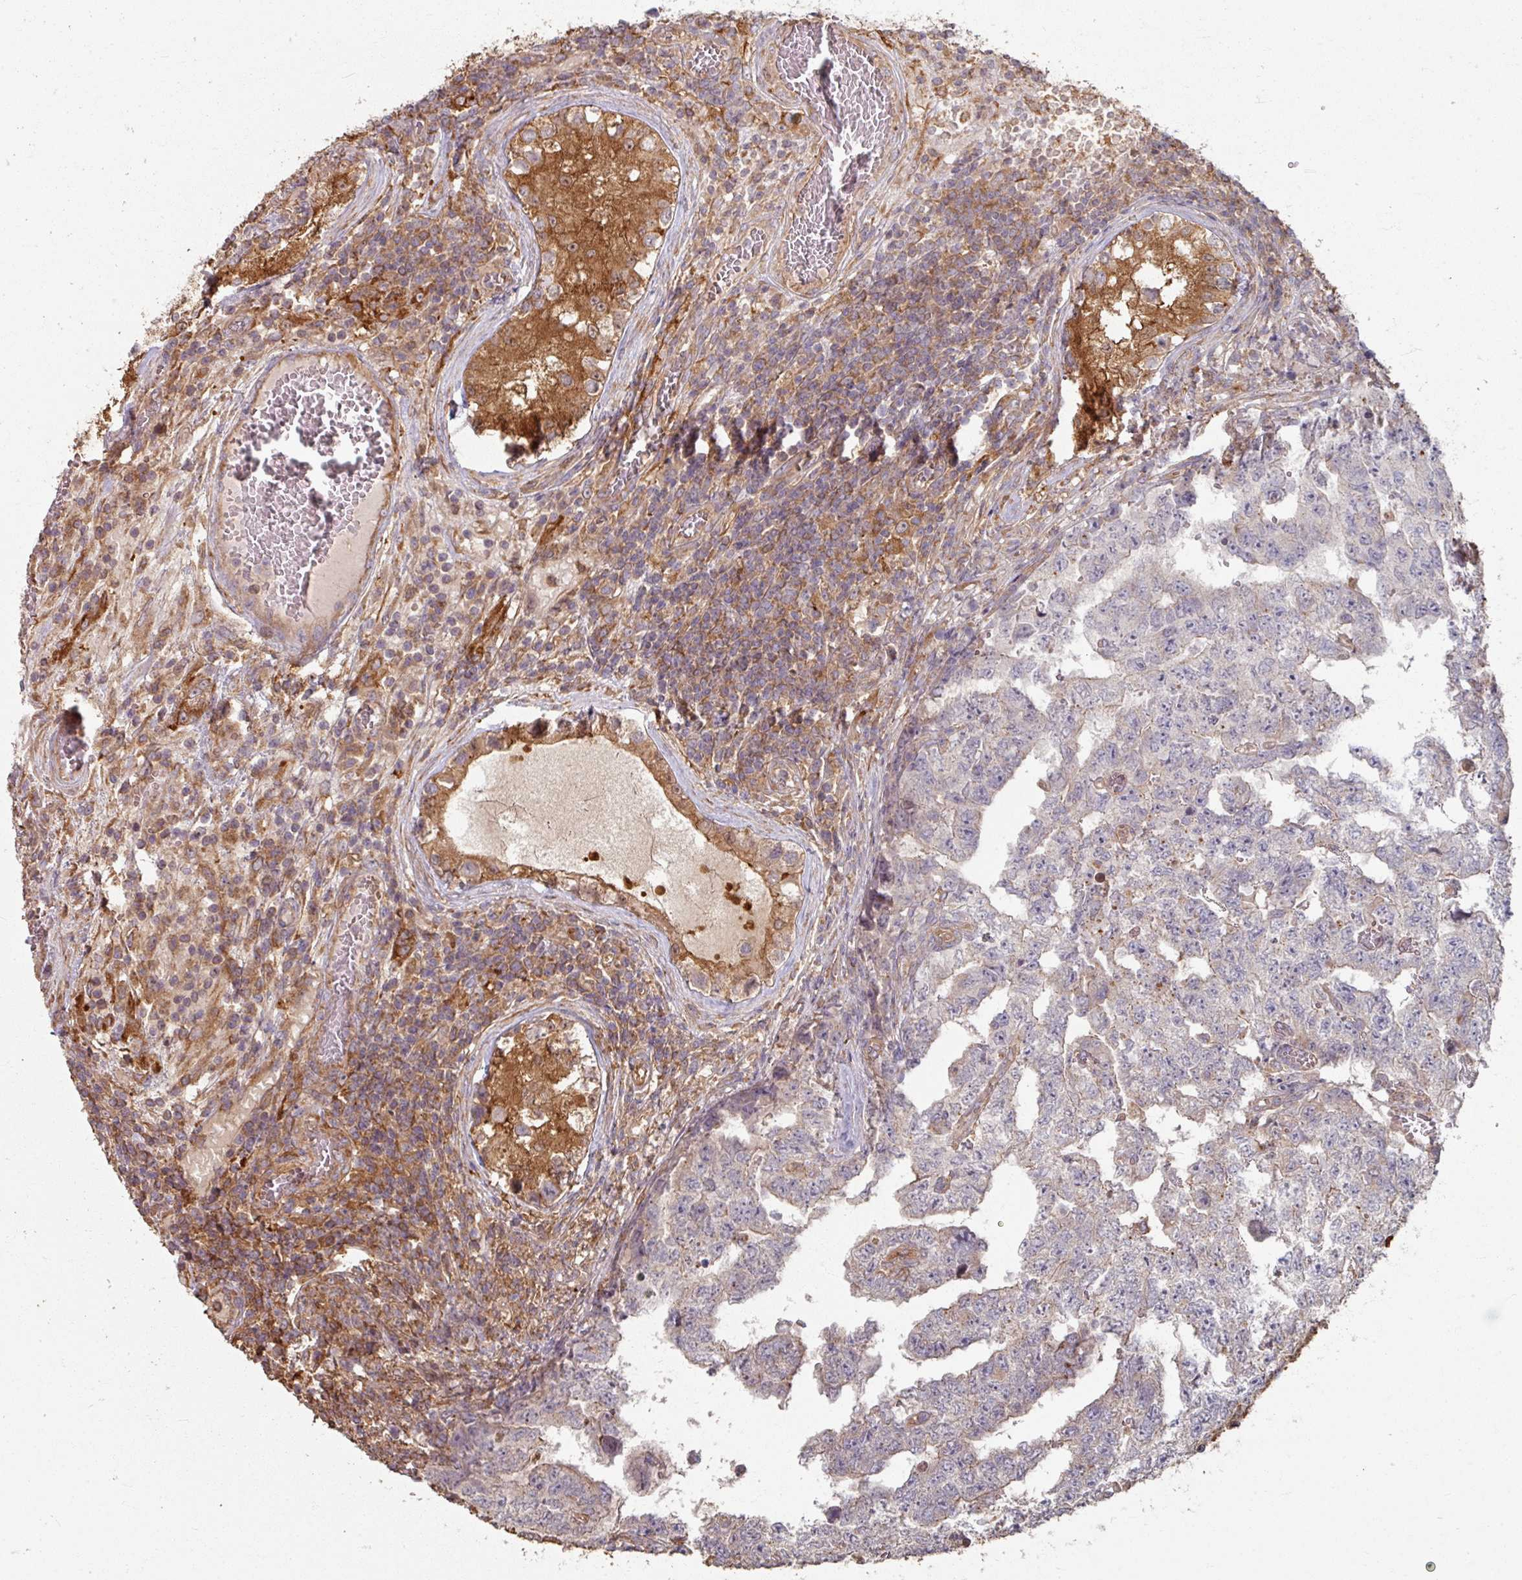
{"staining": {"intensity": "negative", "quantity": "none", "location": "none"}, "tissue": "testis cancer", "cell_type": "Tumor cells", "image_type": "cancer", "snomed": [{"axis": "morphology", "description": "Carcinoma, Embryonal, NOS"}, {"axis": "topography", "description": "Testis"}], "caption": "Tumor cells show no significant expression in testis embryonal carcinoma.", "gene": "CCDC68", "patient": {"sex": "male", "age": 25}}